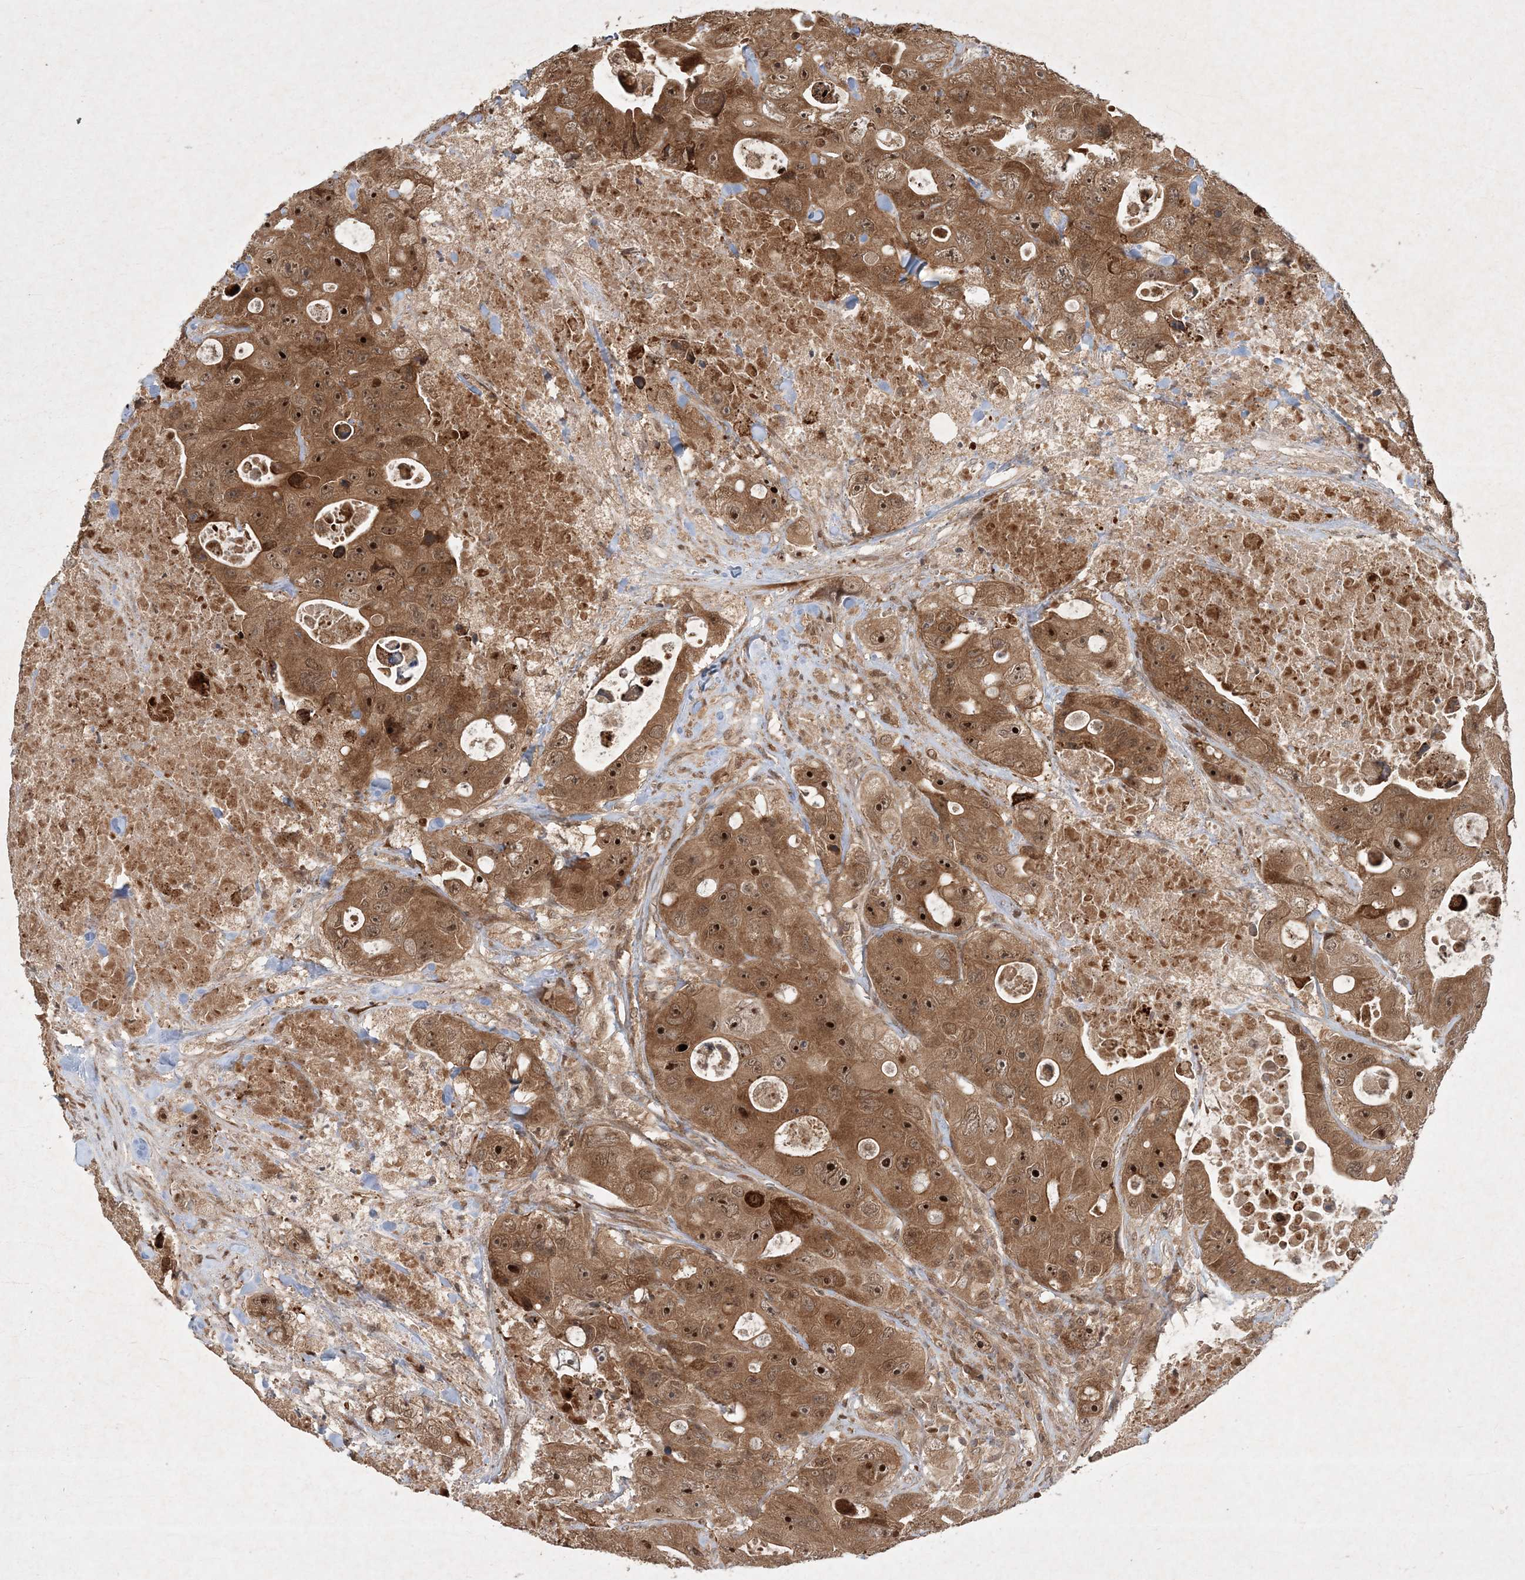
{"staining": {"intensity": "moderate", "quantity": ">75%", "location": "cytoplasmic/membranous,nuclear"}, "tissue": "colorectal cancer", "cell_type": "Tumor cells", "image_type": "cancer", "snomed": [{"axis": "morphology", "description": "Adenocarcinoma, NOS"}, {"axis": "topography", "description": "Colon"}], "caption": "Immunohistochemistry (IHC) staining of colorectal adenocarcinoma, which exhibits medium levels of moderate cytoplasmic/membranous and nuclear positivity in approximately >75% of tumor cells indicating moderate cytoplasmic/membranous and nuclear protein staining. The staining was performed using DAB (brown) for protein detection and nuclei were counterstained in hematoxylin (blue).", "gene": "UBR3", "patient": {"sex": "female", "age": 46}}